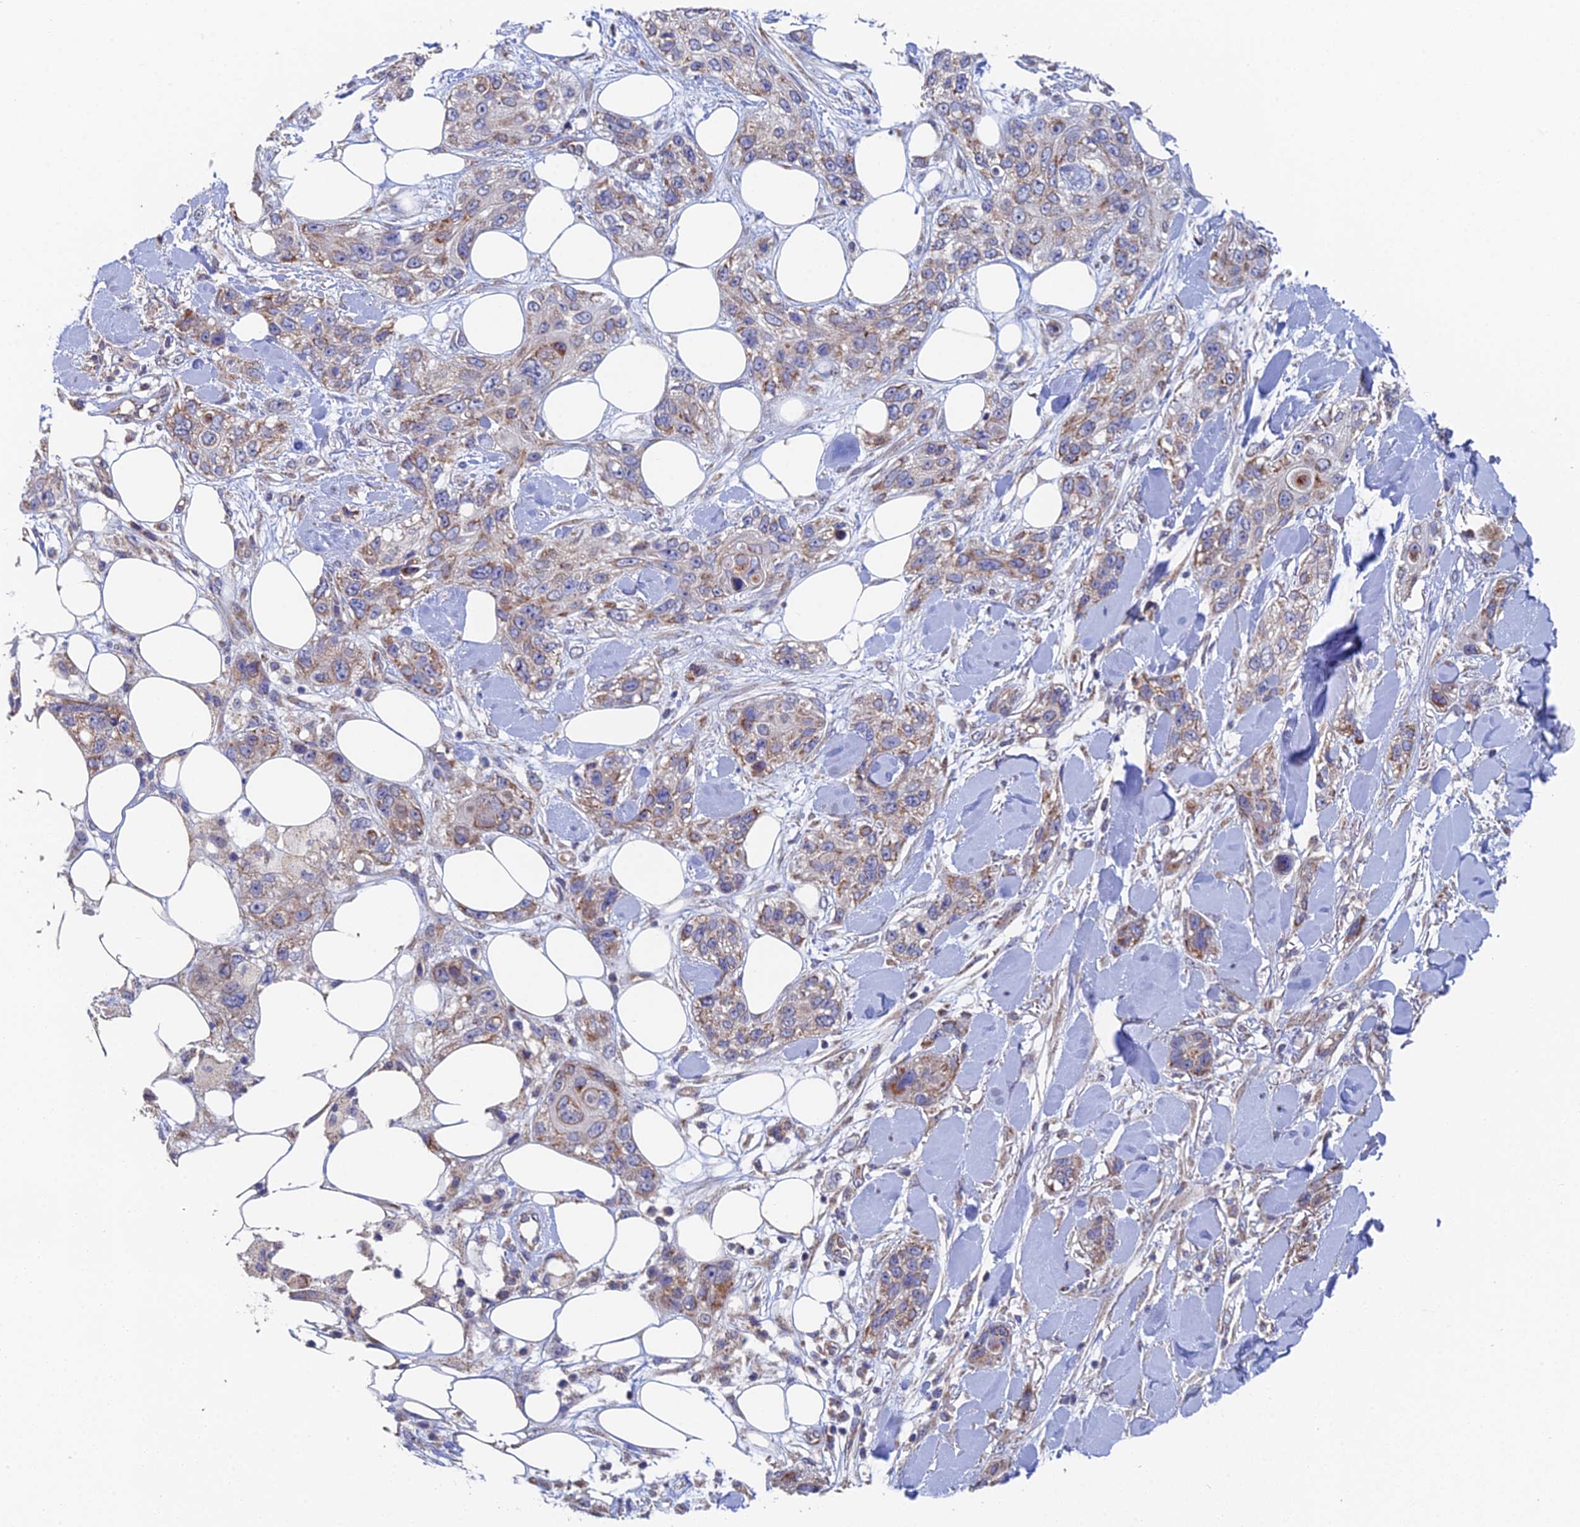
{"staining": {"intensity": "moderate", "quantity": "<25%", "location": "cytoplasmic/membranous"}, "tissue": "skin cancer", "cell_type": "Tumor cells", "image_type": "cancer", "snomed": [{"axis": "morphology", "description": "Normal tissue, NOS"}, {"axis": "morphology", "description": "Squamous cell carcinoma, NOS"}, {"axis": "topography", "description": "Skin"}], "caption": "An image of skin cancer (squamous cell carcinoma) stained for a protein displays moderate cytoplasmic/membranous brown staining in tumor cells.", "gene": "ECSIT", "patient": {"sex": "male", "age": 72}}